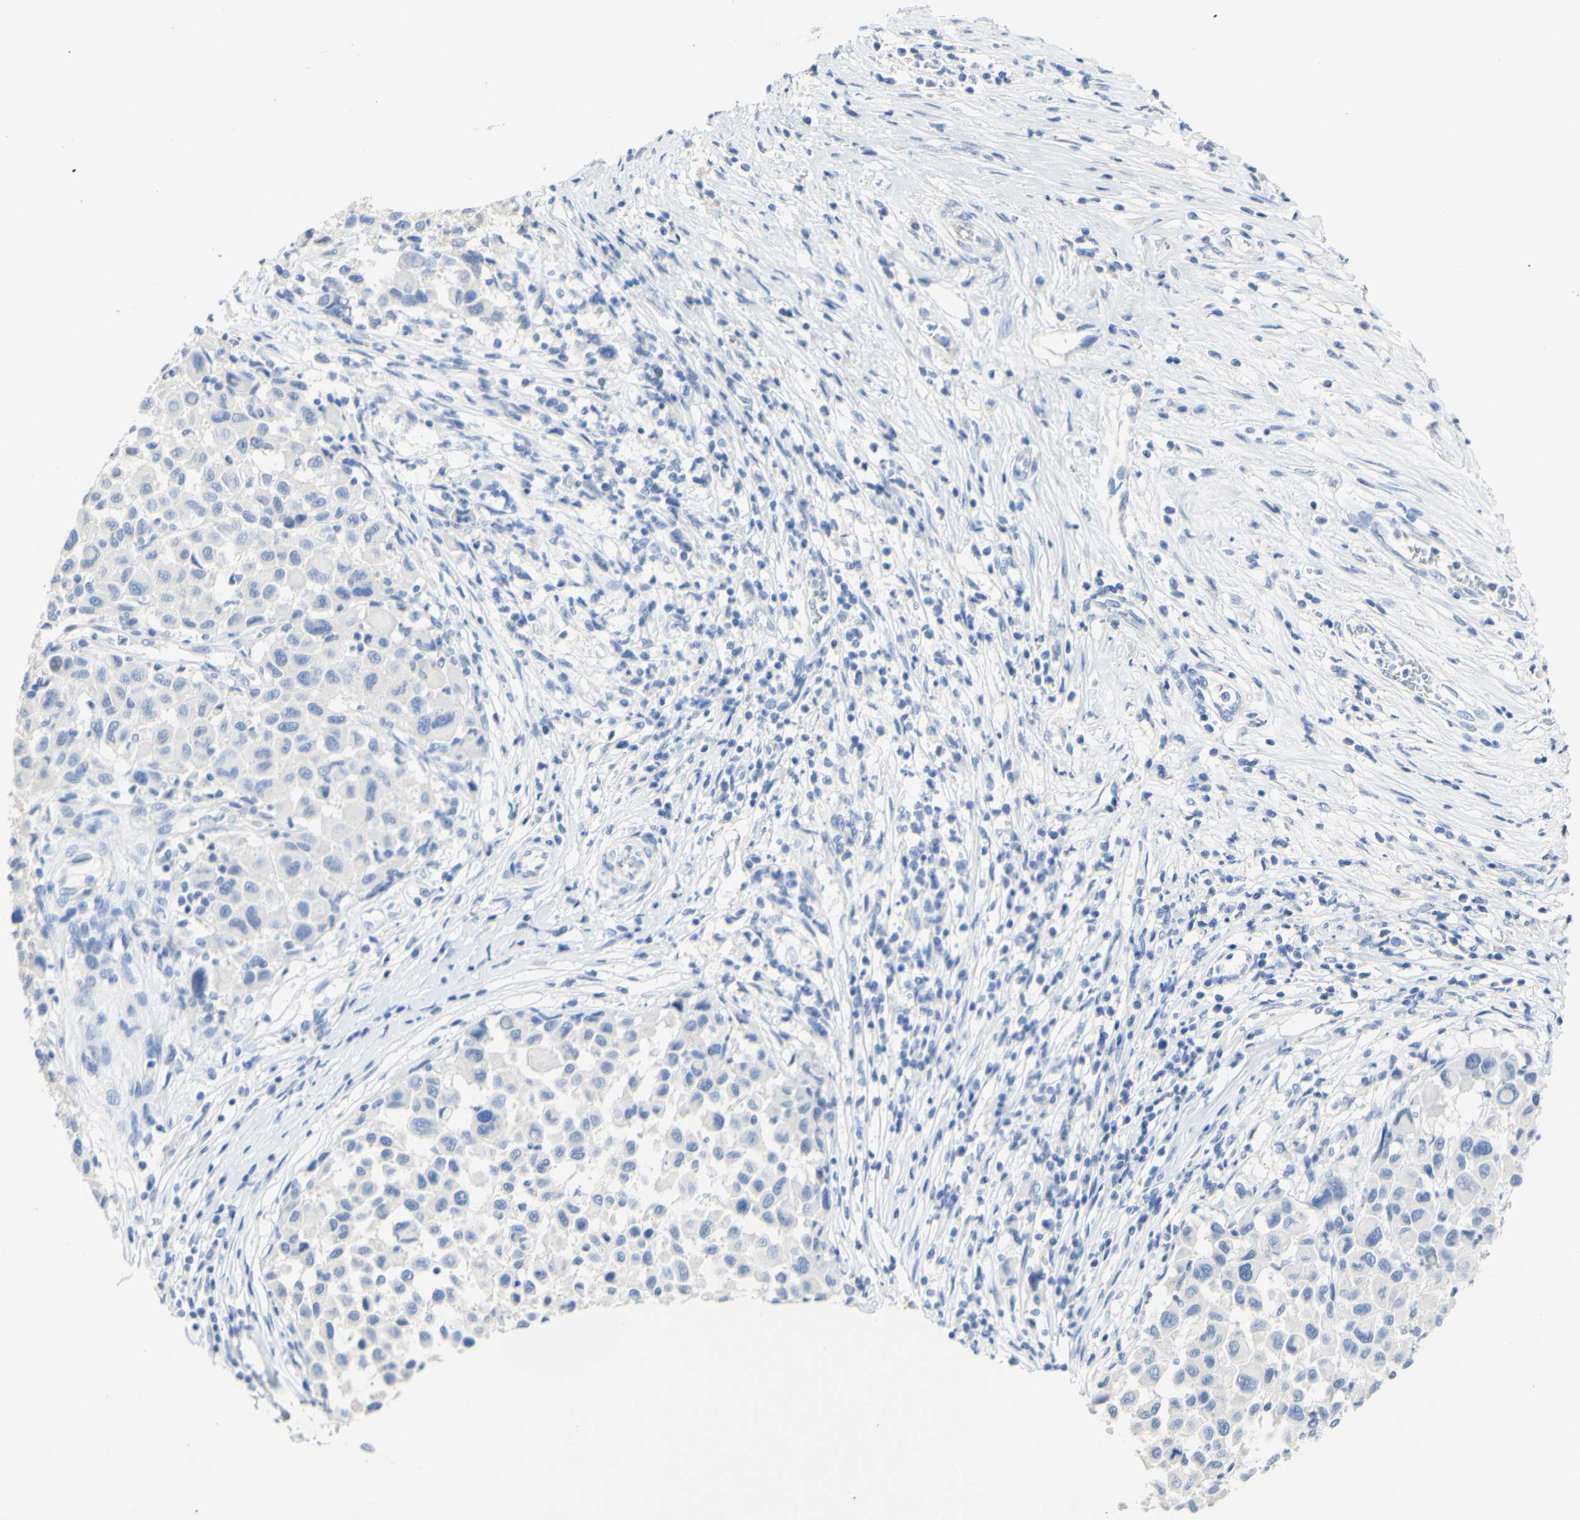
{"staining": {"intensity": "negative", "quantity": "none", "location": "none"}, "tissue": "melanoma", "cell_type": "Tumor cells", "image_type": "cancer", "snomed": [{"axis": "morphology", "description": "Malignant melanoma, Metastatic site"}, {"axis": "topography", "description": "Lymph node"}], "caption": "This is a micrograph of immunohistochemistry (IHC) staining of melanoma, which shows no positivity in tumor cells.", "gene": "DSC2", "patient": {"sex": "male", "age": 61}}